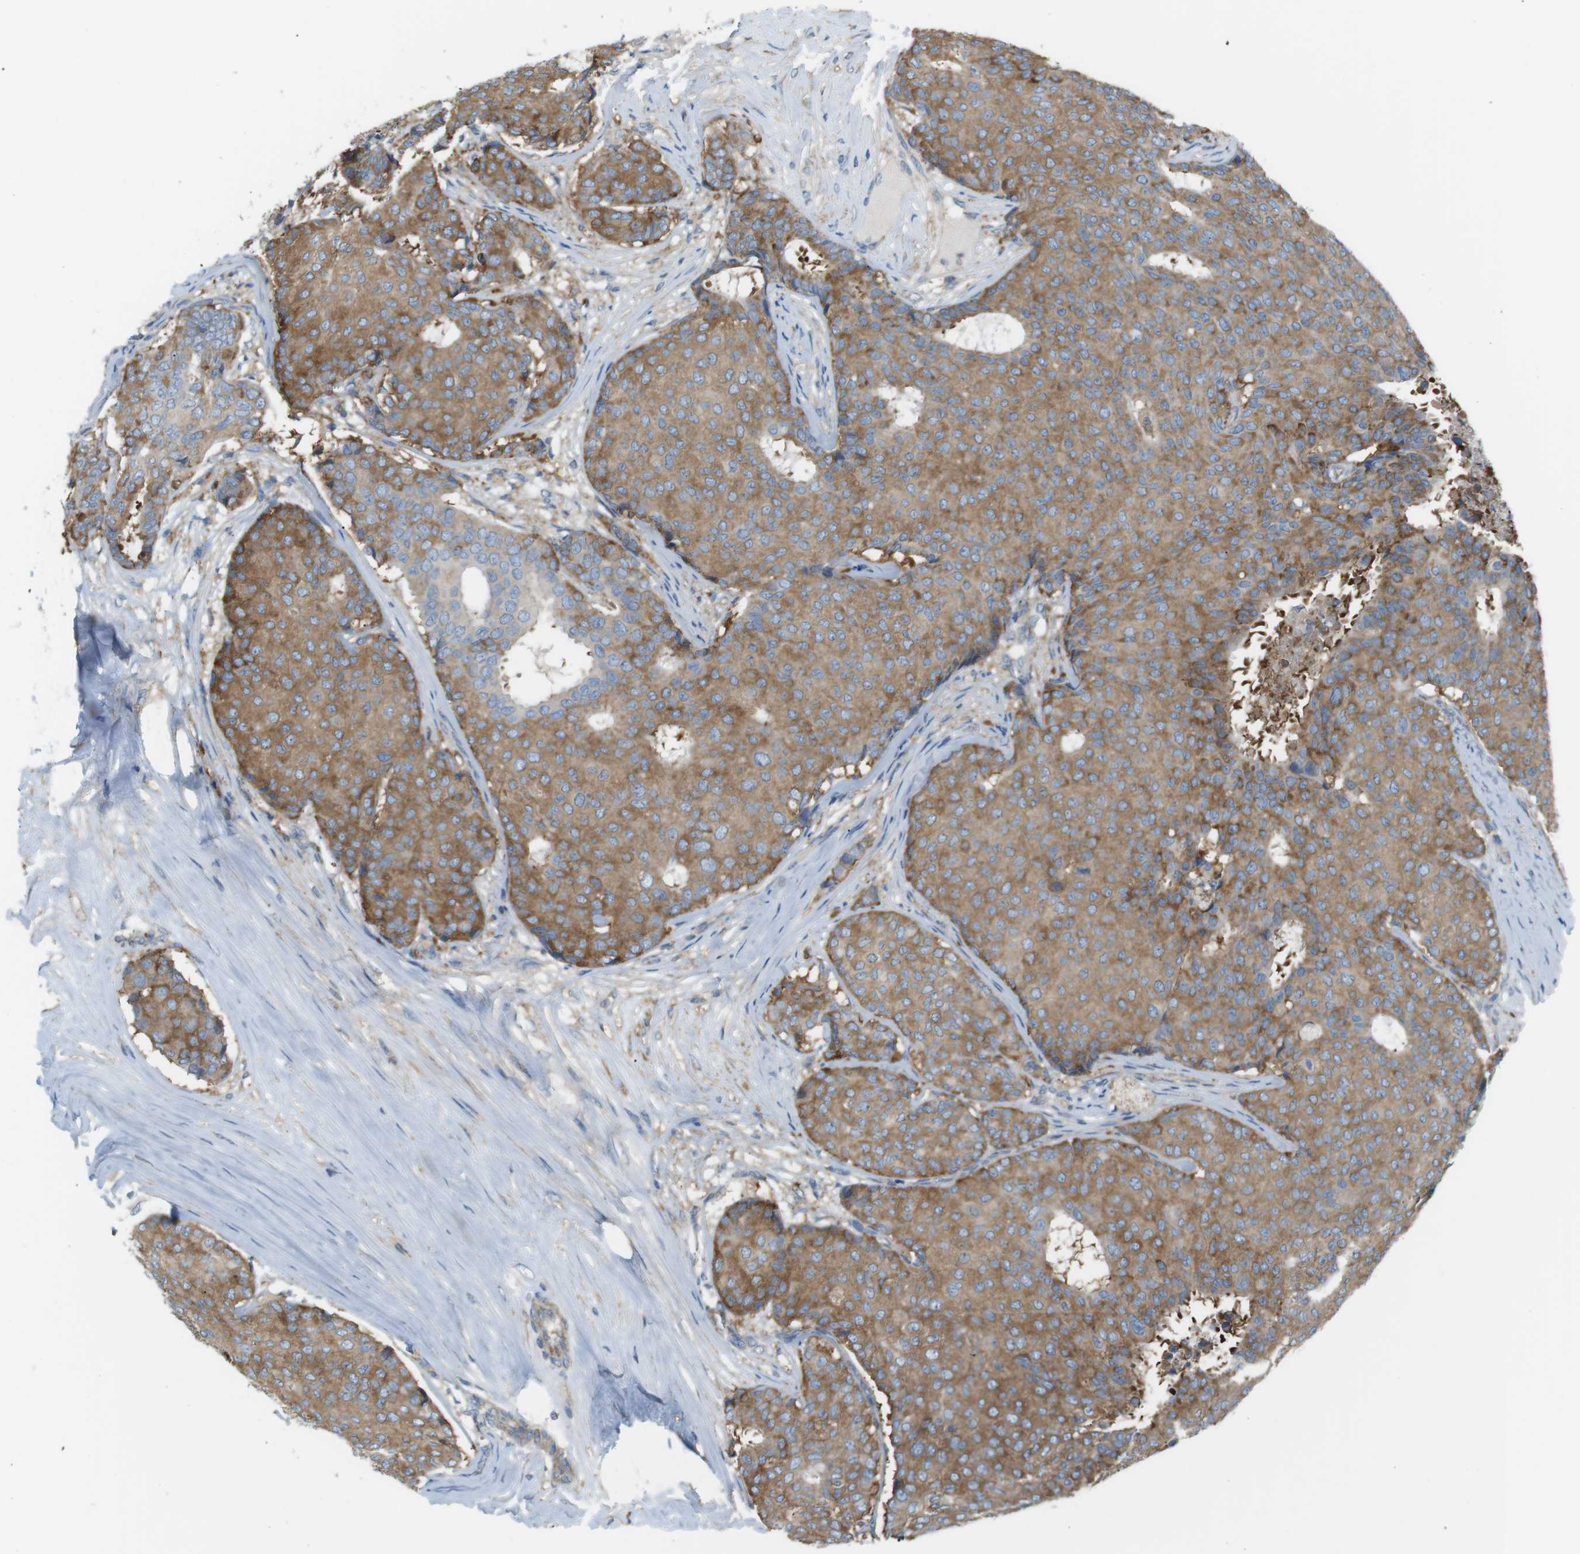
{"staining": {"intensity": "moderate", "quantity": ">75%", "location": "cytoplasmic/membranous"}, "tissue": "breast cancer", "cell_type": "Tumor cells", "image_type": "cancer", "snomed": [{"axis": "morphology", "description": "Duct carcinoma"}, {"axis": "topography", "description": "Breast"}], "caption": "Approximately >75% of tumor cells in human infiltrating ductal carcinoma (breast) show moderate cytoplasmic/membranous protein staining as visualized by brown immunohistochemical staining.", "gene": "PEPD", "patient": {"sex": "female", "age": 75}}